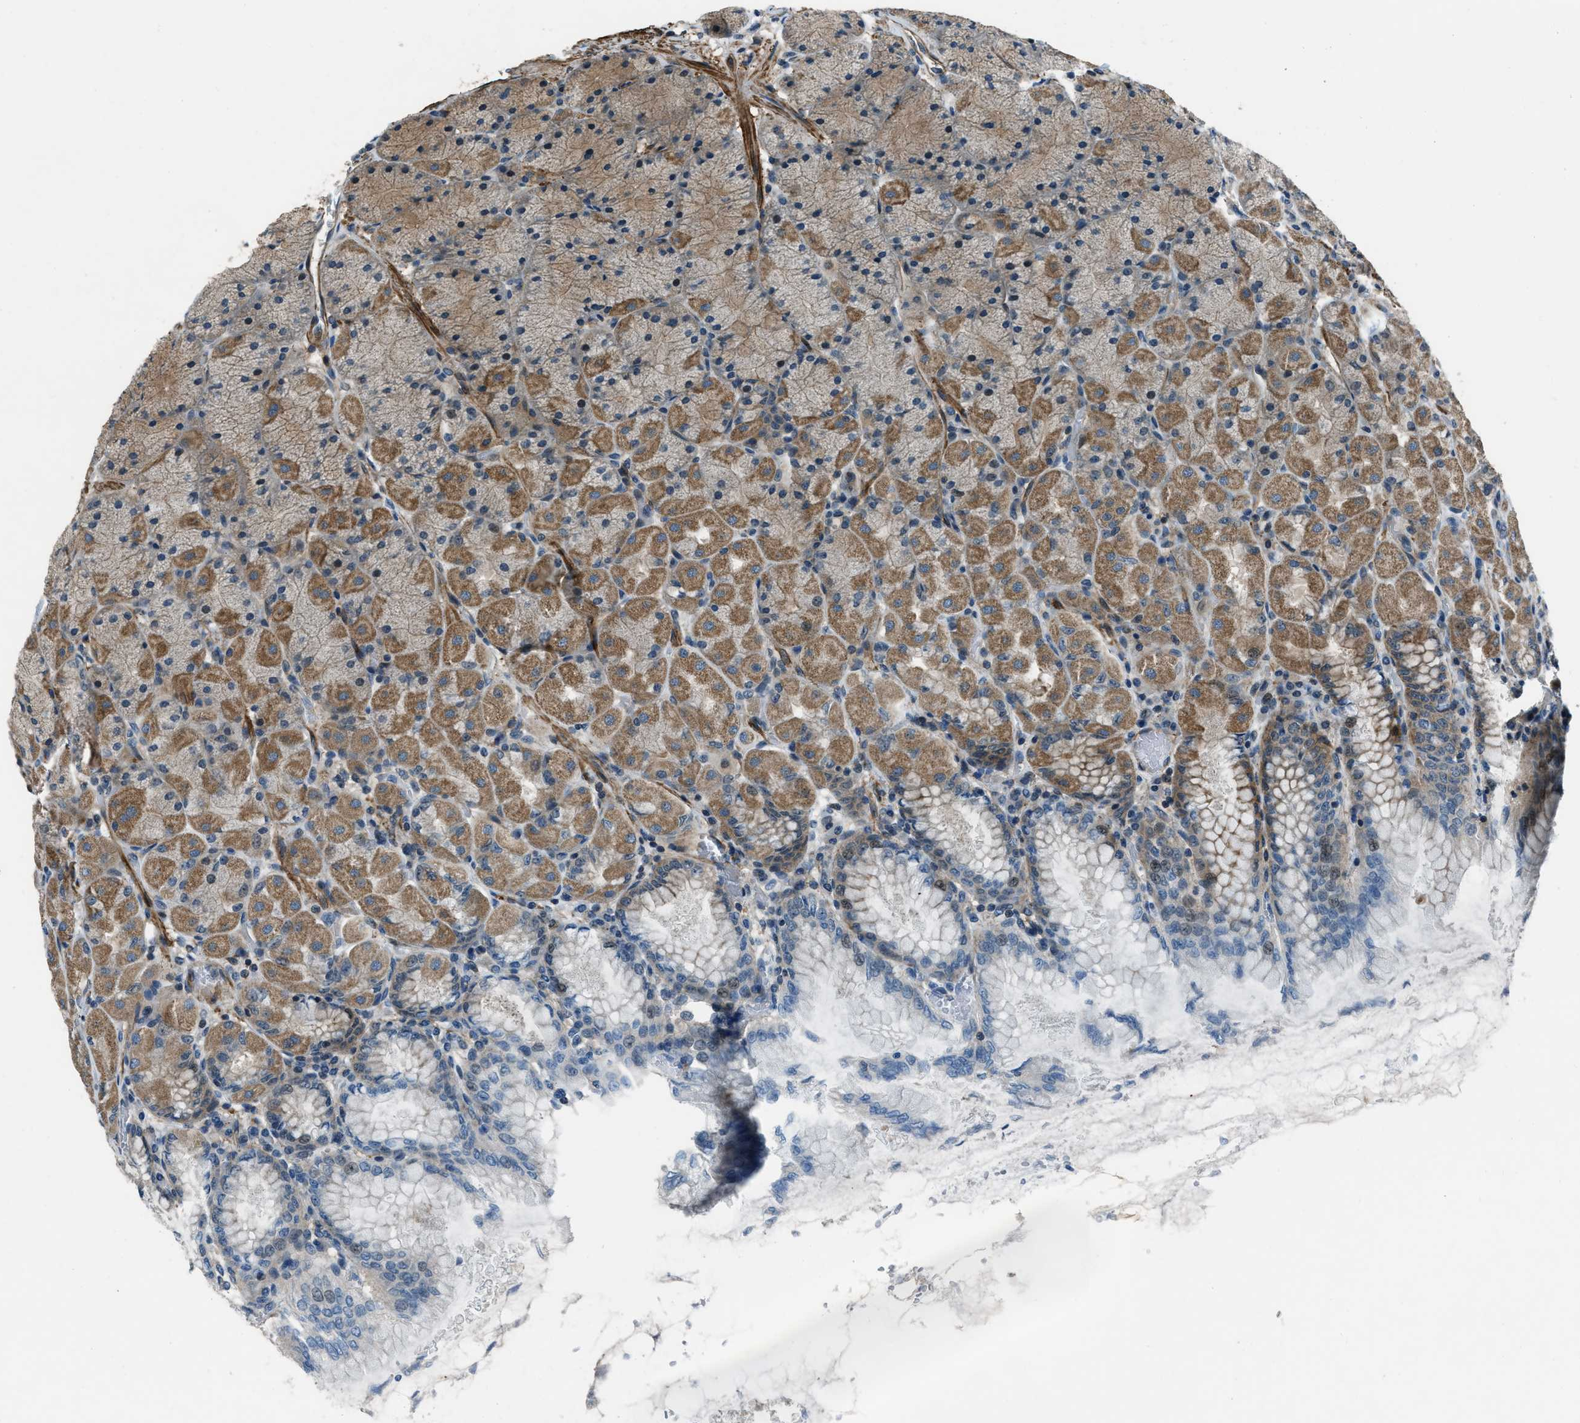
{"staining": {"intensity": "moderate", "quantity": ">75%", "location": "cytoplasmic/membranous"}, "tissue": "stomach", "cell_type": "Glandular cells", "image_type": "normal", "snomed": [{"axis": "morphology", "description": "Normal tissue, NOS"}, {"axis": "topography", "description": "Stomach, upper"}], "caption": "IHC (DAB (3,3'-diaminobenzidine)) staining of unremarkable stomach shows moderate cytoplasmic/membranous protein positivity in about >75% of glandular cells.", "gene": "NUDCD3", "patient": {"sex": "female", "age": 56}}